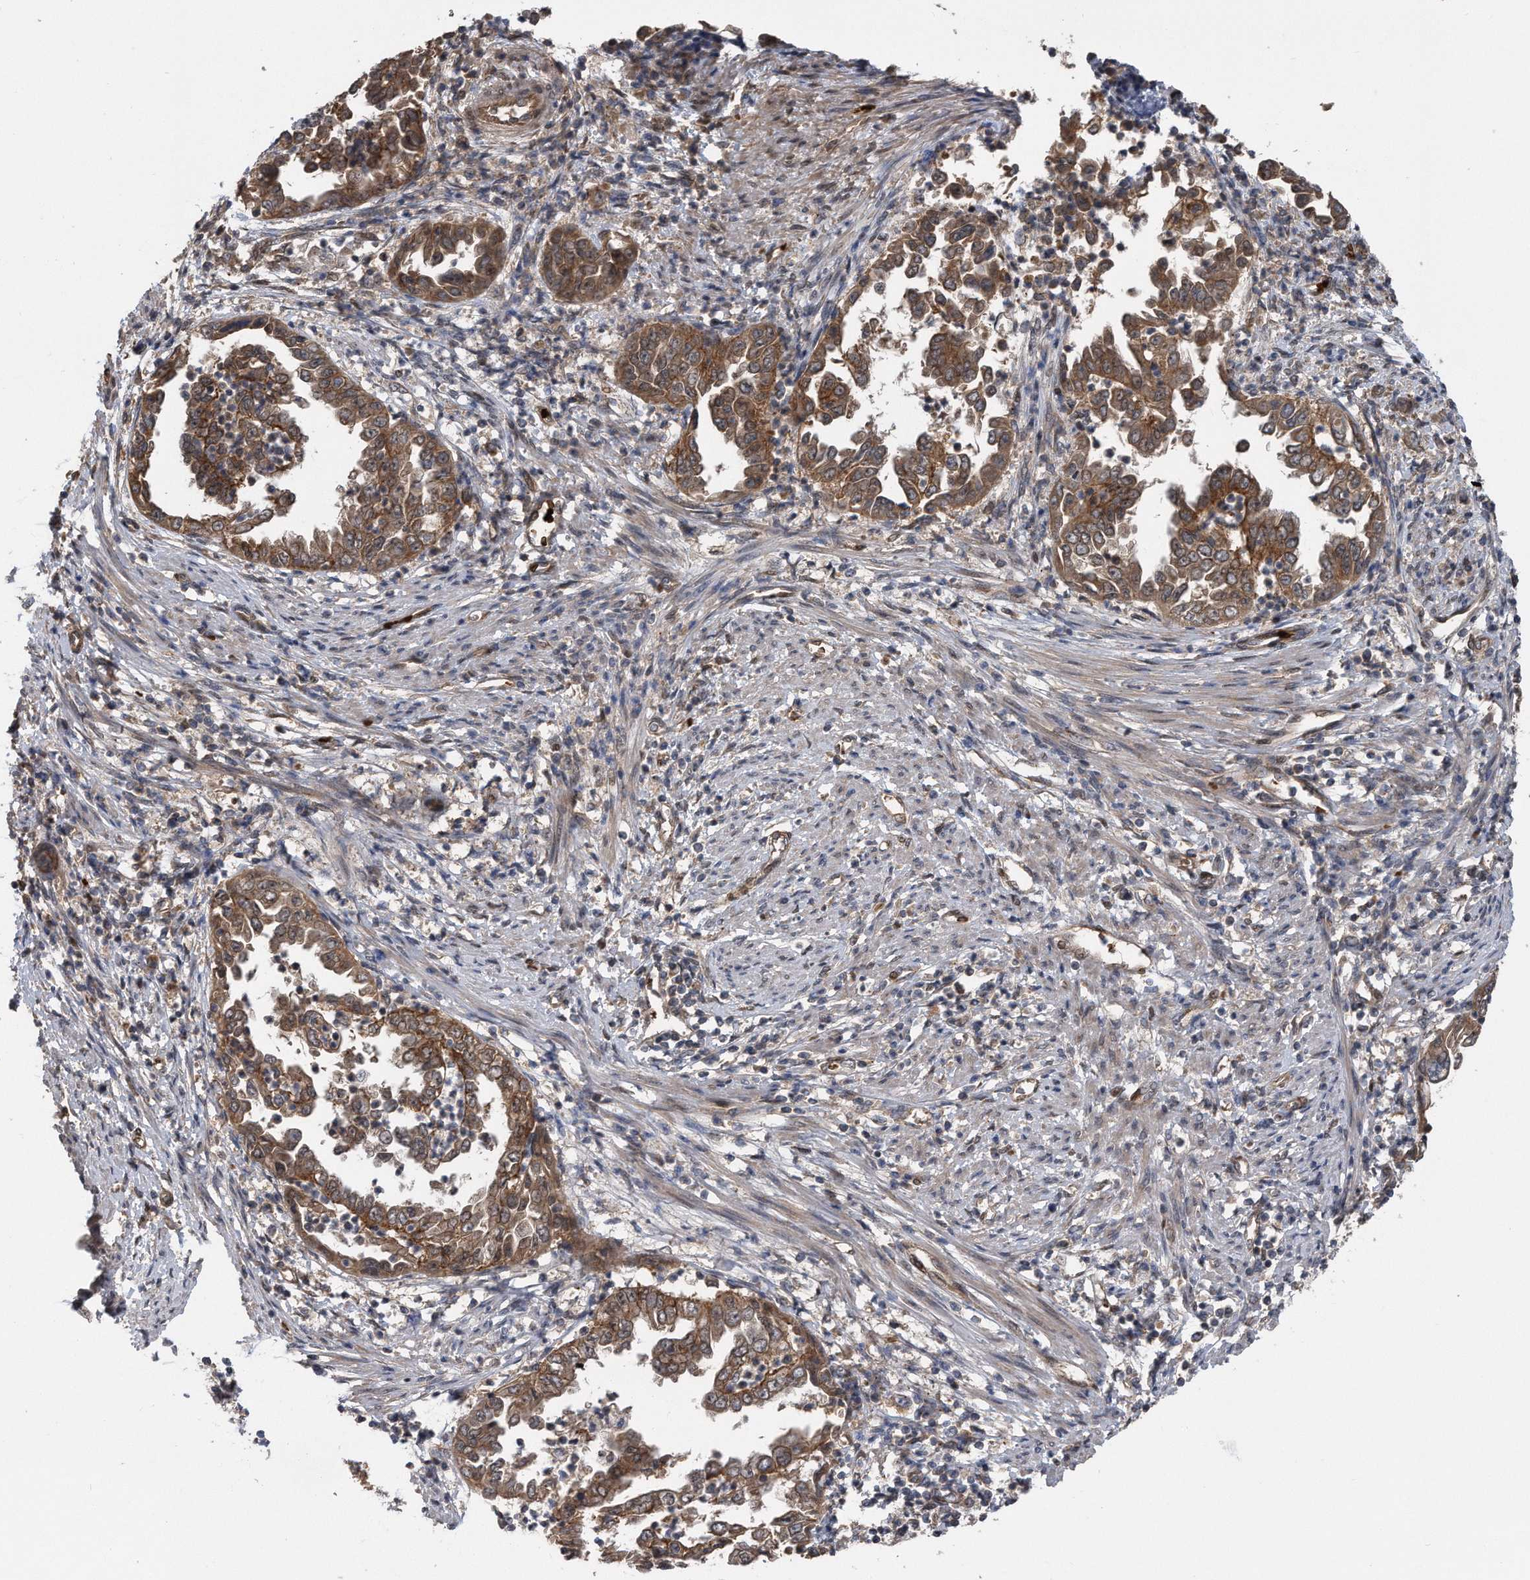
{"staining": {"intensity": "moderate", "quantity": ">75%", "location": "cytoplasmic/membranous"}, "tissue": "endometrial cancer", "cell_type": "Tumor cells", "image_type": "cancer", "snomed": [{"axis": "morphology", "description": "Adenocarcinoma, NOS"}, {"axis": "topography", "description": "Endometrium"}], "caption": "This photomicrograph reveals endometrial adenocarcinoma stained with IHC to label a protein in brown. The cytoplasmic/membranous of tumor cells show moderate positivity for the protein. Nuclei are counter-stained blue.", "gene": "ZNF79", "patient": {"sex": "female", "age": 85}}